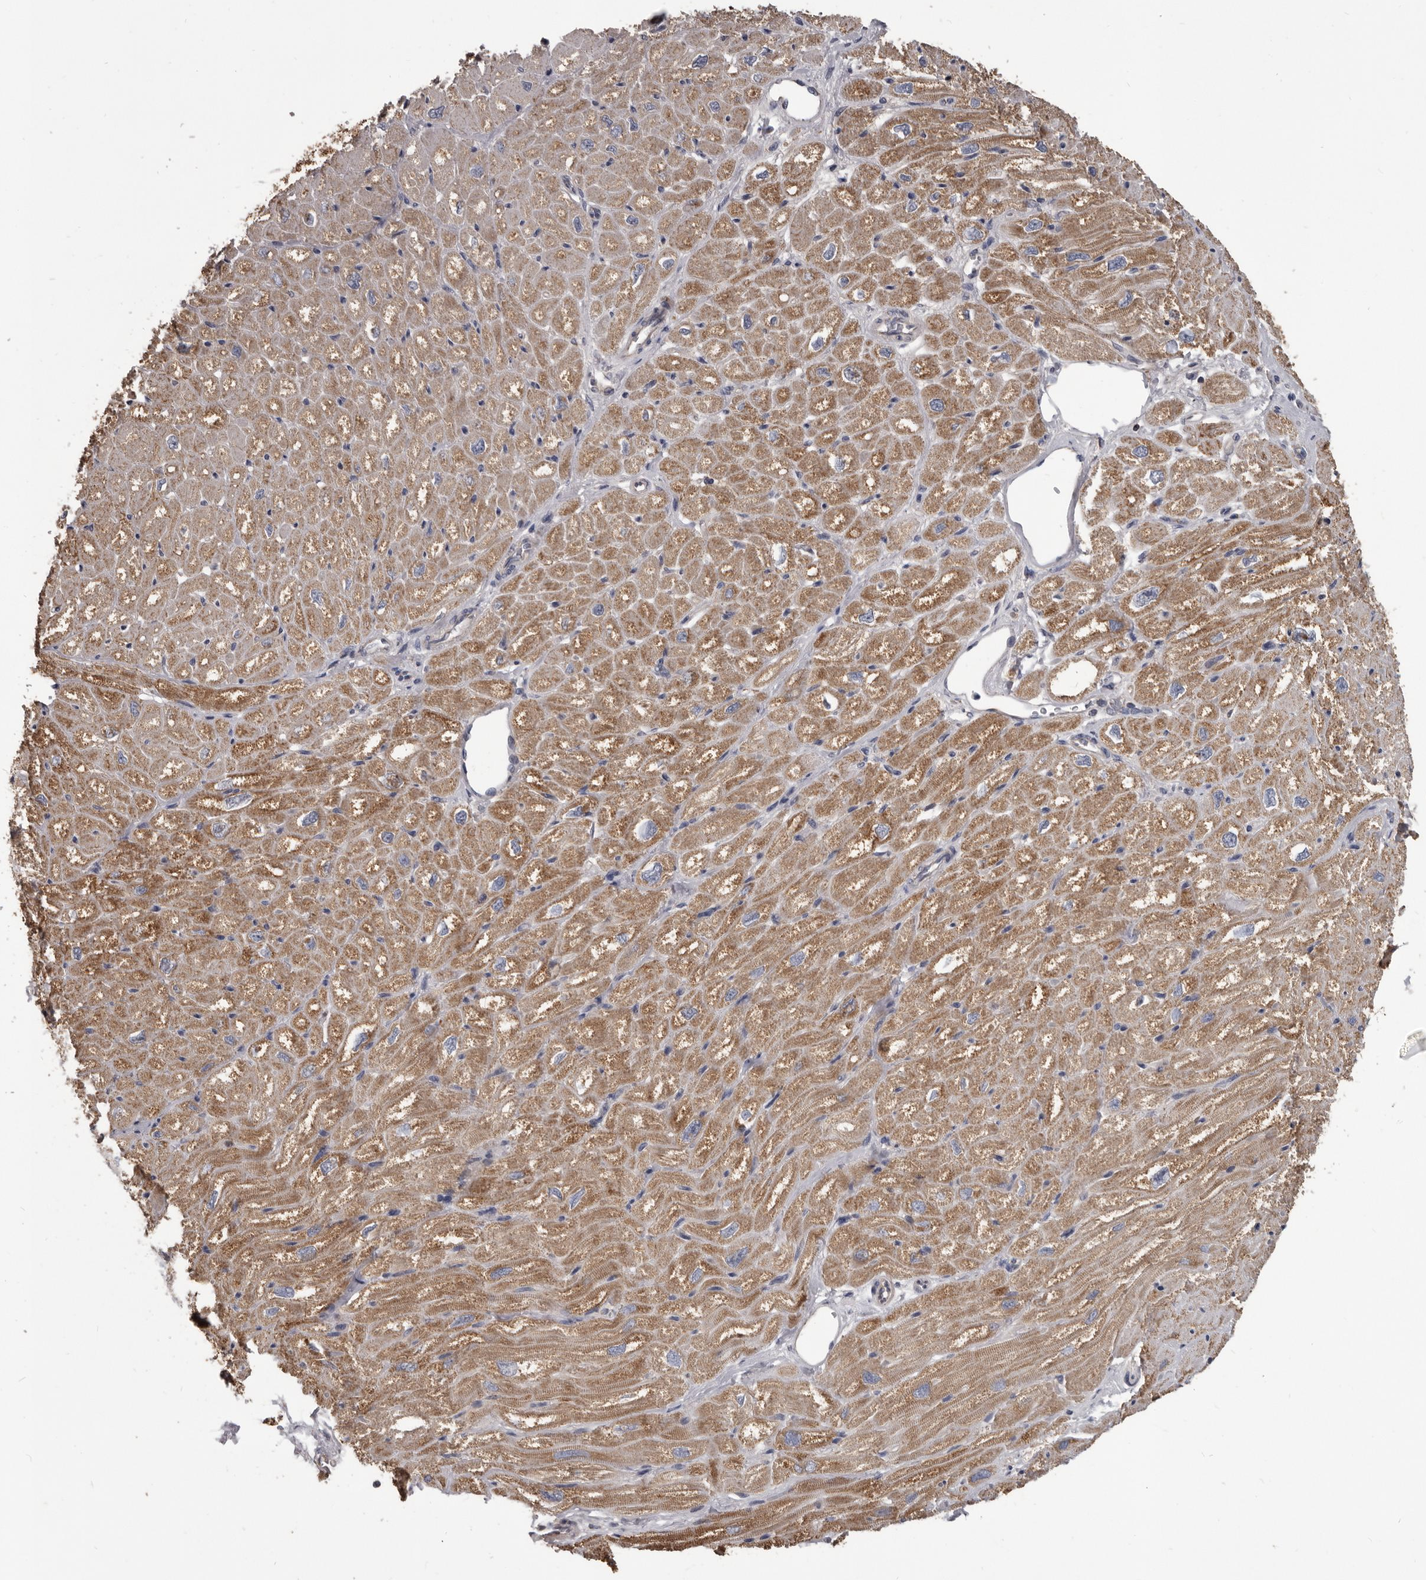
{"staining": {"intensity": "moderate", "quantity": ">75%", "location": "cytoplasmic/membranous"}, "tissue": "heart muscle", "cell_type": "Cardiomyocytes", "image_type": "normal", "snomed": [{"axis": "morphology", "description": "Normal tissue, NOS"}, {"axis": "topography", "description": "Heart"}], "caption": "Cardiomyocytes exhibit moderate cytoplasmic/membranous expression in approximately >75% of cells in benign heart muscle.", "gene": "ALDH5A1", "patient": {"sex": "male", "age": 50}}